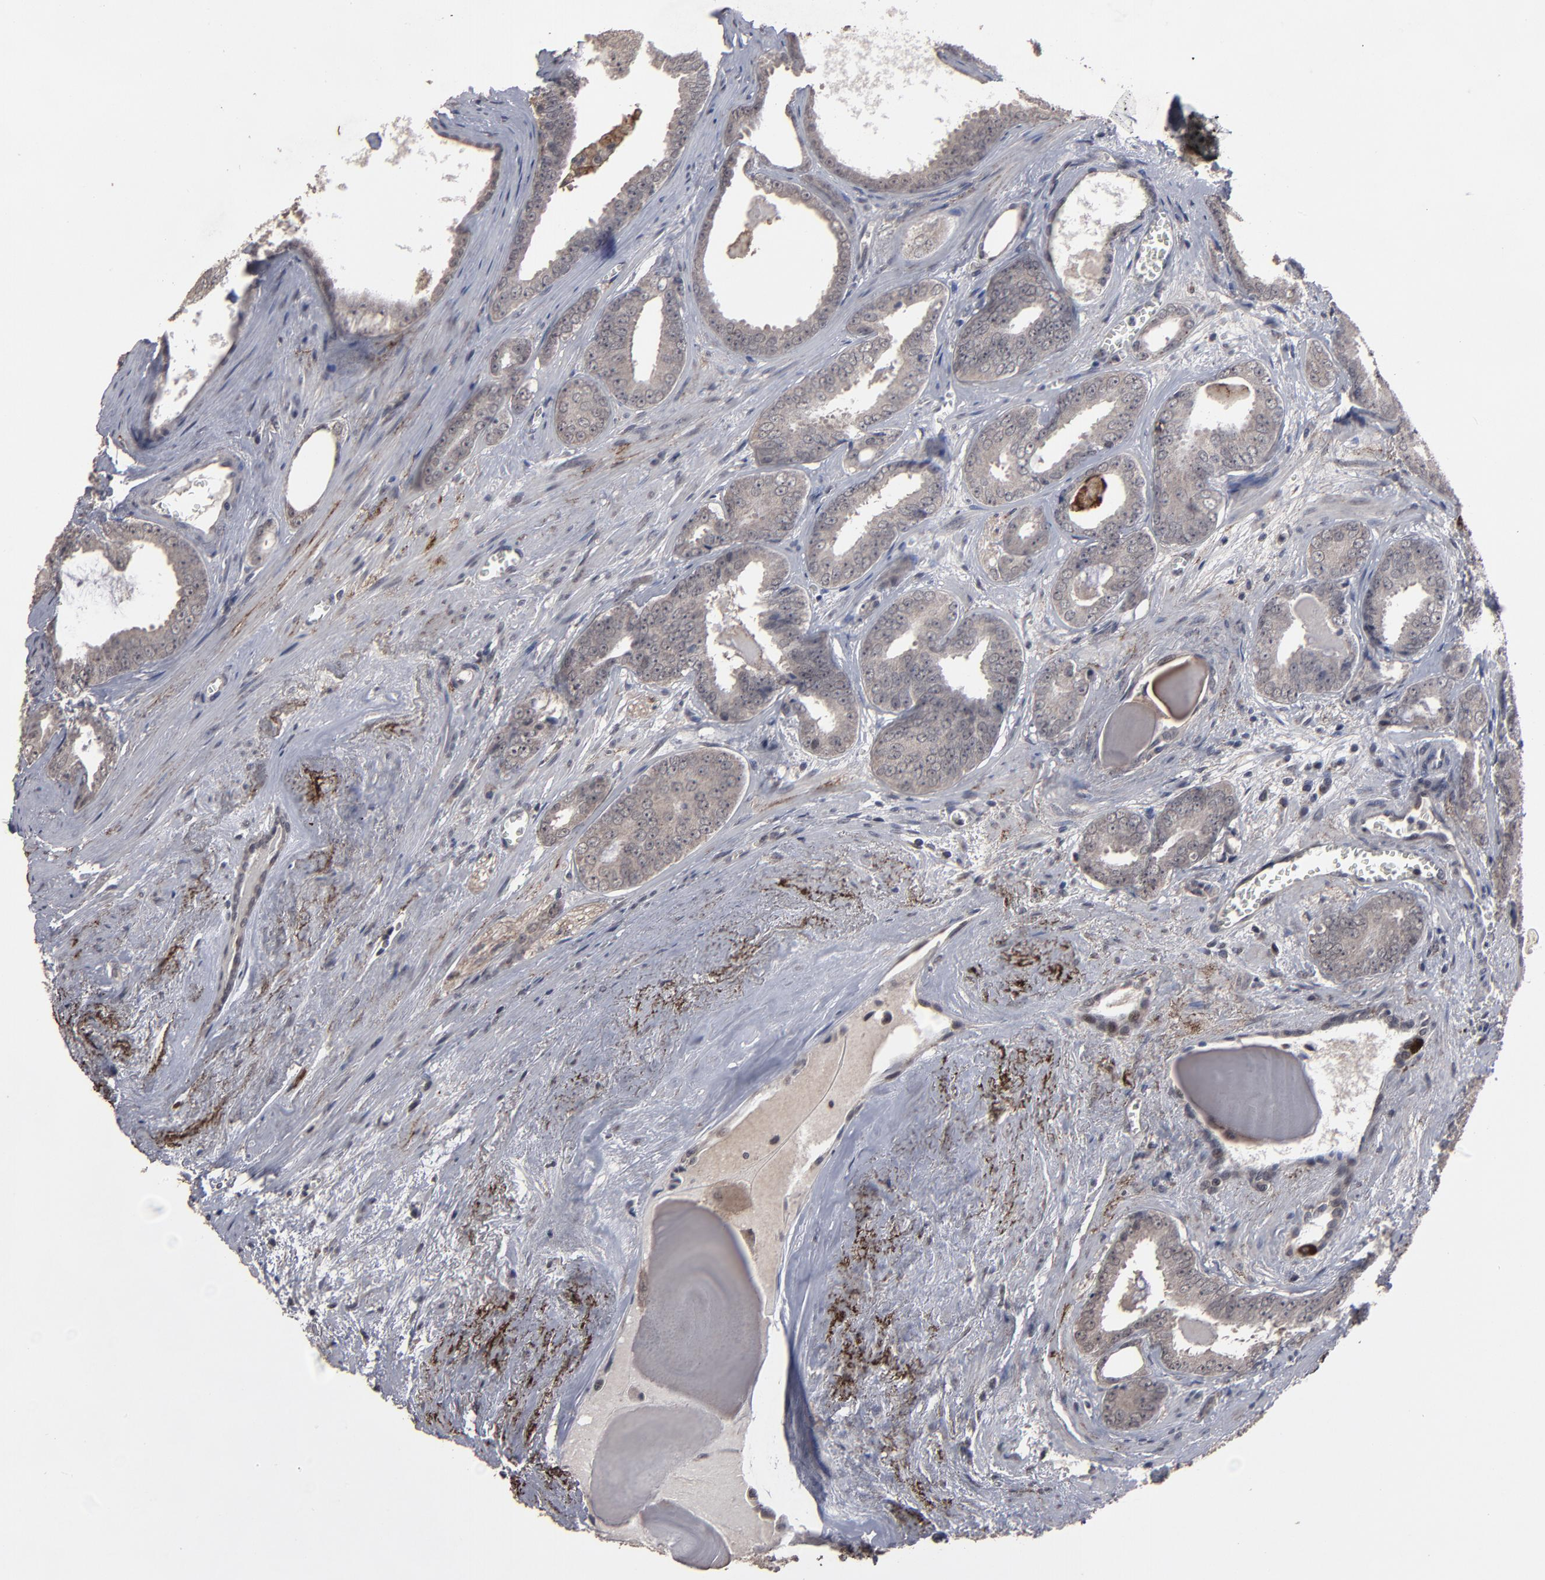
{"staining": {"intensity": "weak", "quantity": ">75%", "location": "cytoplasmic/membranous"}, "tissue": "prostate cancer", "cell_type": "Tumor cells", "image_type": "cancer", "snomed": [{"axis": "morphology", "description": "Adenocarcinoma, Medium grade"}, {"axis": "topography", "description": "Prostate"}], "caption": "A brown stain shows weak cytoplasmic/membranous positivity of a protein in human prostate cancer tumor cells. The protein is stained brown, and the nuclei are stained in blue (DAB (3,3'-diaminobenzidine) IHC with brightfield microscopy, high magnification).", "gene": "SLC22A17", "patient": {"sex": "male", "age": 79}}